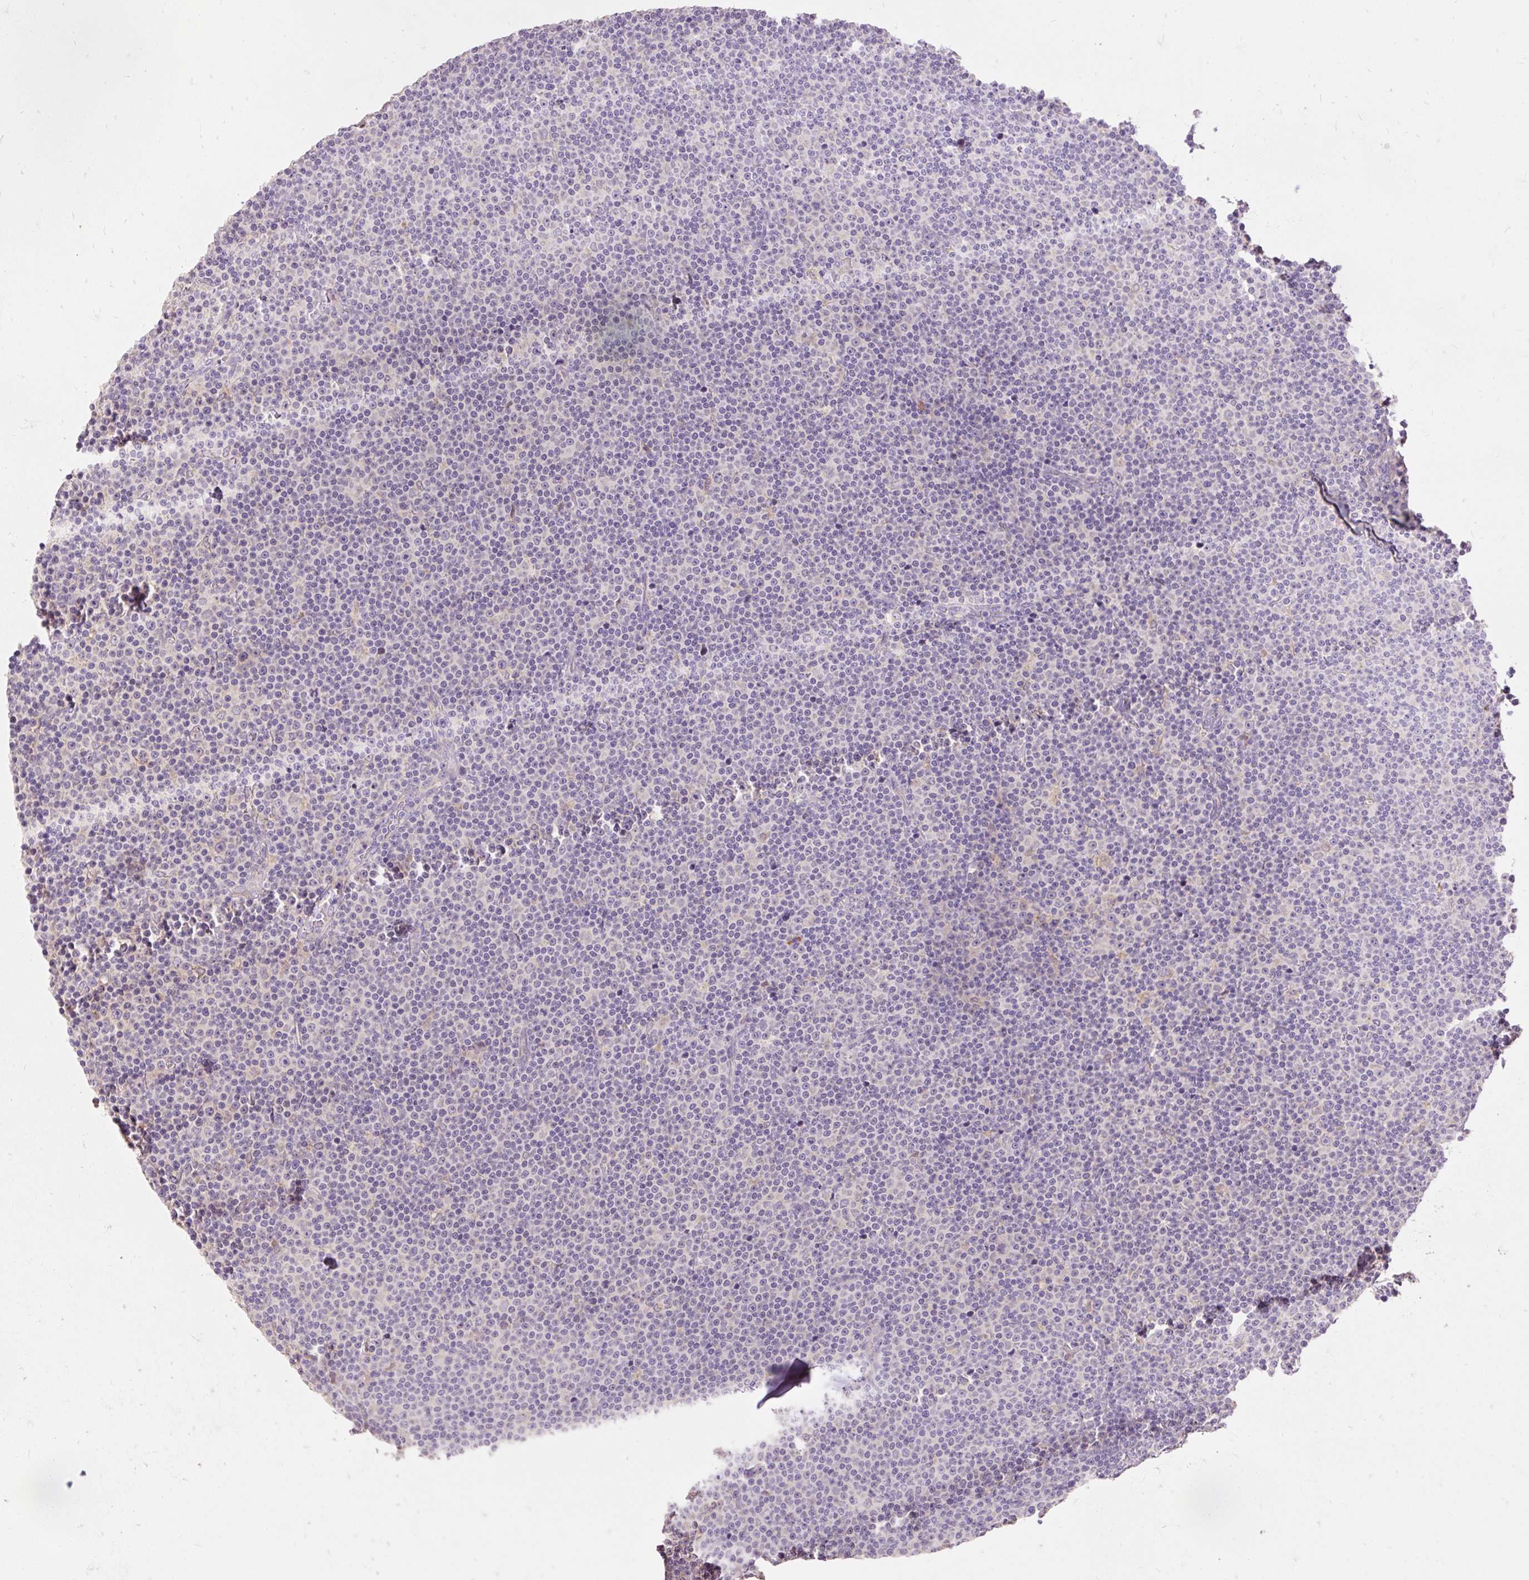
{"staining": {"intensity": "negative", "quantity": "none", "location": "none"}, "tissue": "lymphoma", "cell_type": "Tumor cells", "image_type": "cancer", "snomed": [{"axis": "morphology", "description": "Malignant lymphoma, non-Hodgkin's type, Low grade"}, {"axis": "topography", "description": "Lymph node"}], "caption": "Immunohistochemistry of low-grade malignant lymphoma, non-Hodgkin's type displays no staining in tumor cells. The staining is performed using DAB (3,3'-diaminobenzidine) brown chromogen with nuclei counter-stained in using hematoxylin.", "gene": "SEC63", "patient": {"sex": "female", "age": 67}}